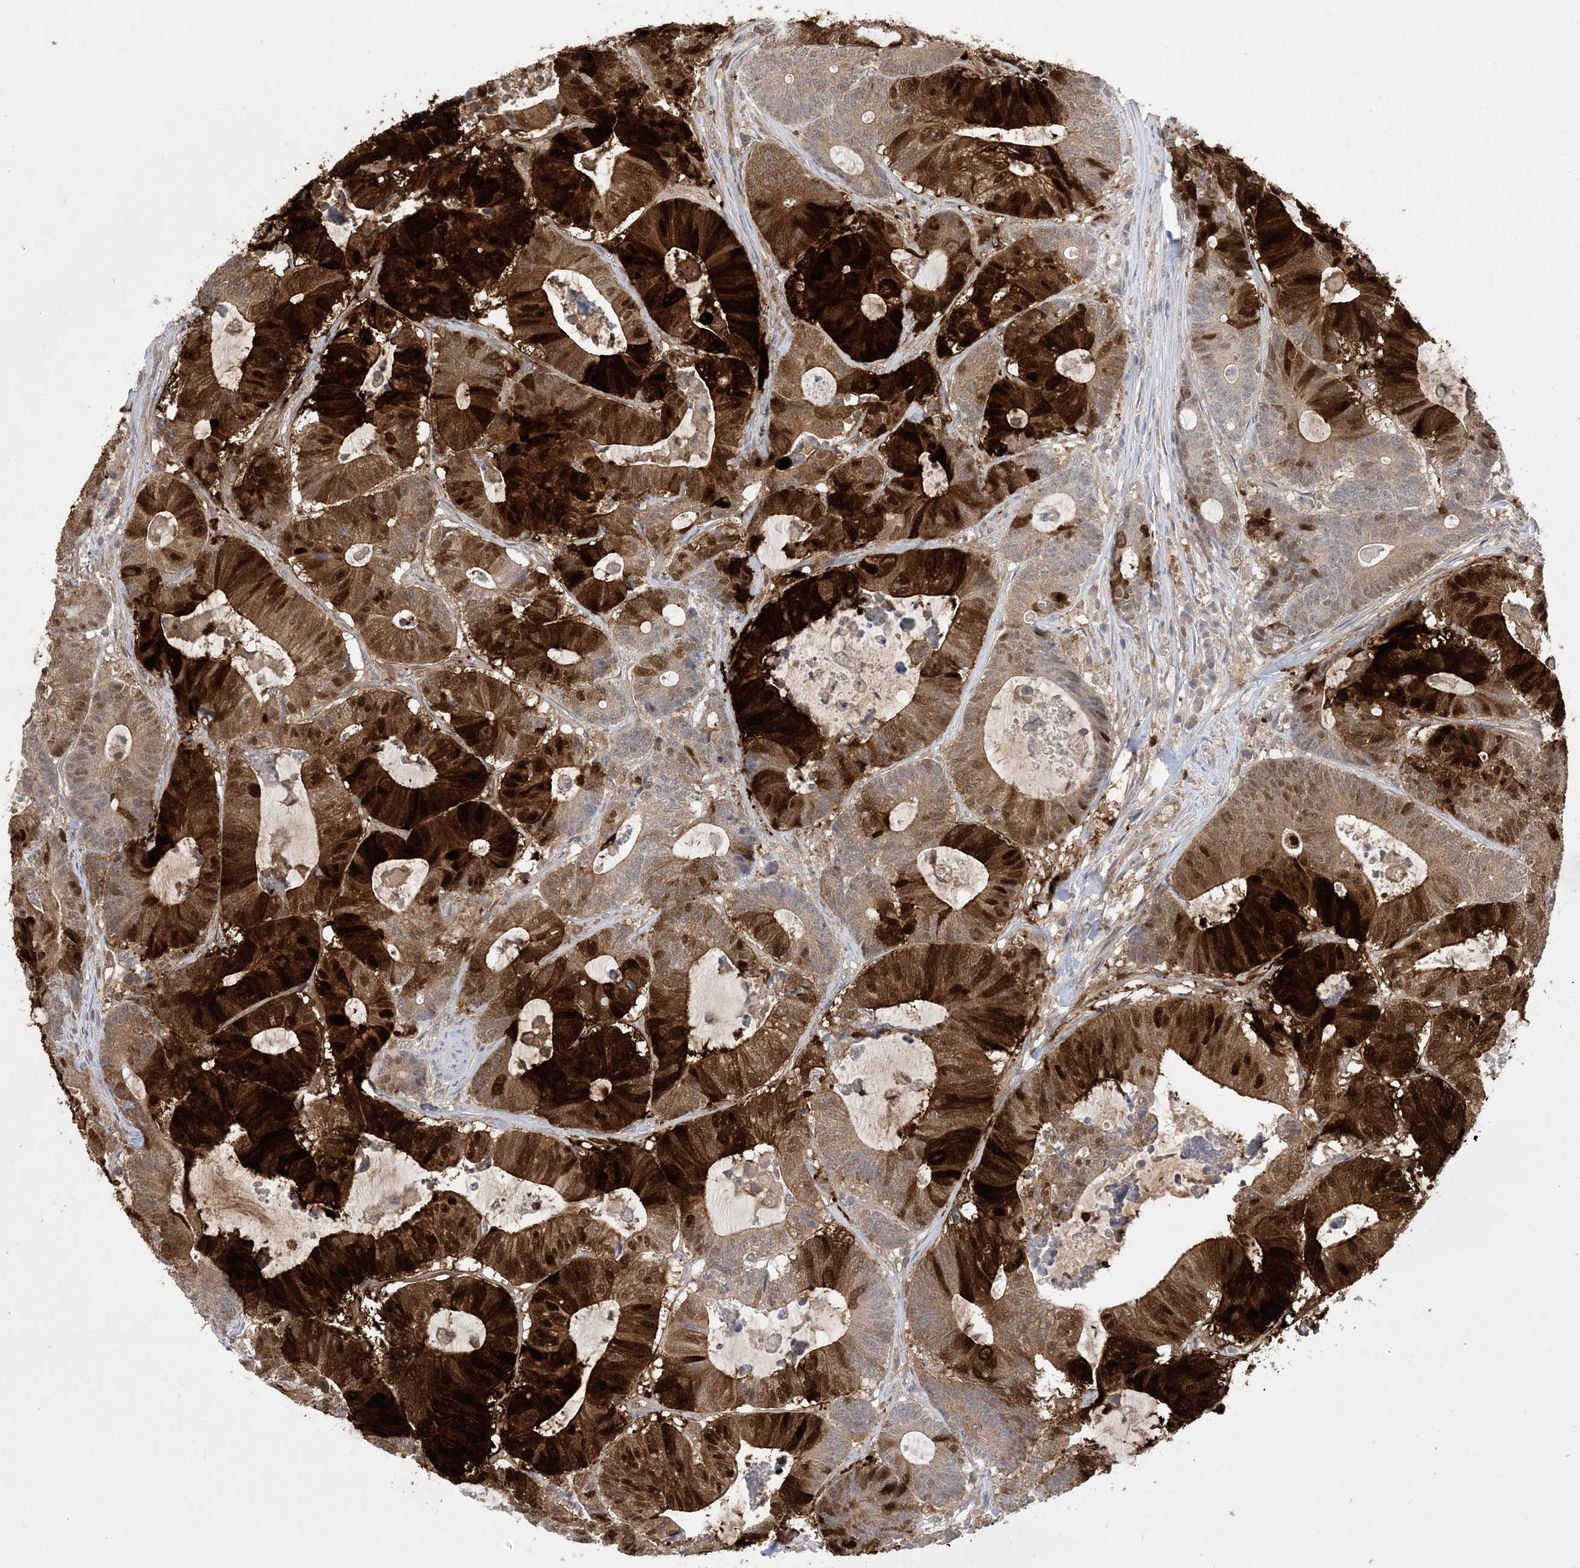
{"staining": {"intensity": "strong", "quantity": ">75%", "location": "cytoplasmic/membranous,nuclear"}, "tissue": "colorectal cancer", "cell_type": "Tumor cells", "image_type": "cancer", "snomed": [{"axis": "morphology", "description": "Adenocarcinoma, NOS"}, {"axis": "topography", "description": "Colon"}], "caption": "This micrograph exhibits immunohistochemistry (IHC) staining of adenocarcinoma (colorectal), with high strong cytoplasmic/membranous and nuclear positivity in approximately >75% of tumor cells.", "gene": "HMGCS1", "patient": {"sex": "female", "age": 84}}